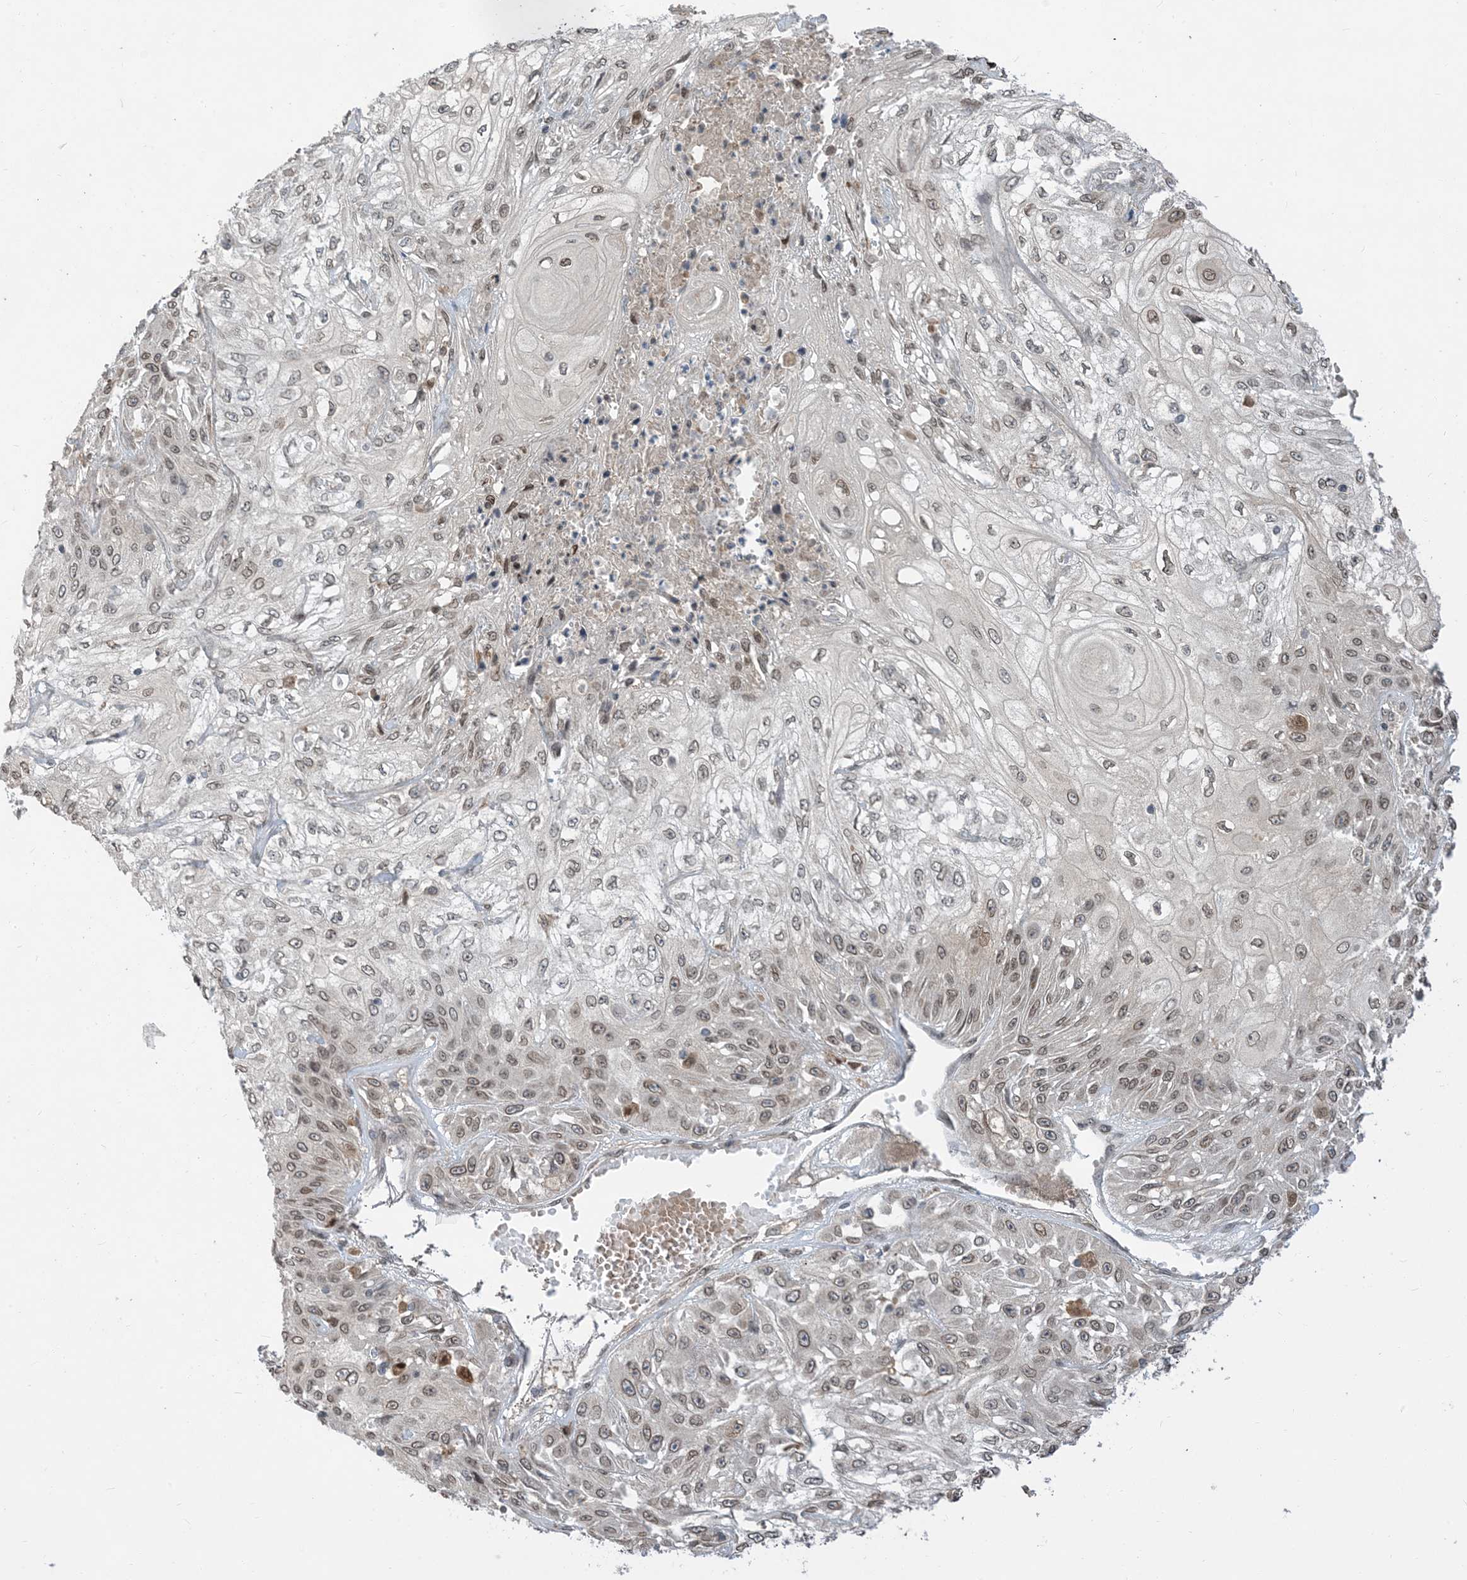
{"staining": {"intensity": "weak", "quantity": "25%-75%", "location": "cytoplasmic/membranous,nuclear"}, "tissue": "skin cancer", "cell_type": "Tumor cells", "image_type": "cancer", "snomed": [{"axis": "morphology", "description": "Squamous cell carcinoma, NOS"}, {"axis": "morphology", "description": "Squamous cell carcinoma, metastatic, NOS"}, {"axis": "topography", "description": "Skin"}, {"axis": "topography", "description": "Lymph node"}], "caption": "Skin cancer was stained to show a protein in brown. There is low levels of weak cytoplasmic/membranous and nuclear staining in about 25%-75% of tumor cells. (DAB = brown stain, brightfield microscopy at high magnification).", "gene": "NAGK", "patient": {"sex": "male", "age": 75}}